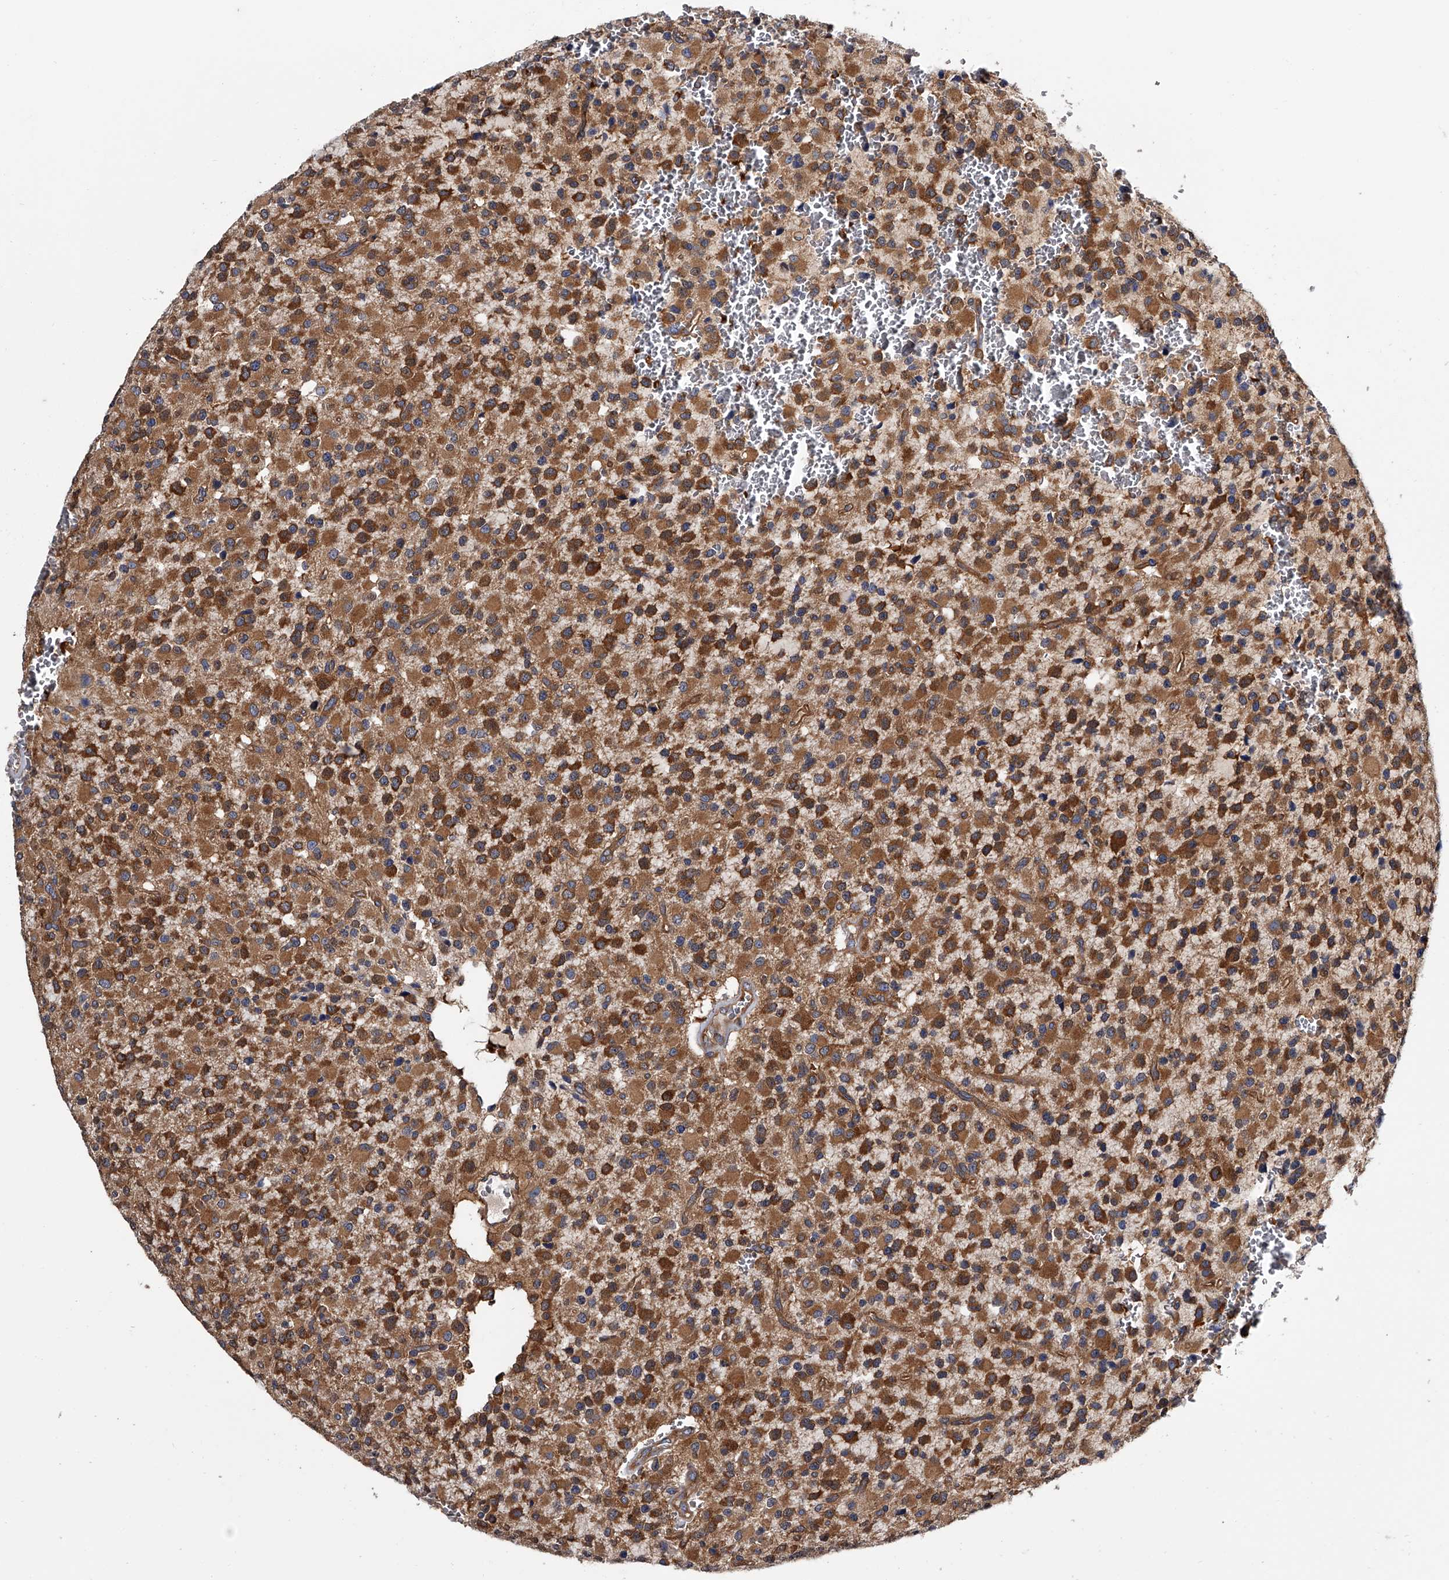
{"staining": {"intensity": "strong", "quantity": ">75%", "location": "cytoplasmic/membranous"}, "tissue": "glioma", "cell_type": "Tumor cells", "image_type": "cancer", "snomed": [{"axis": "morphology", "description": "Glioma, malignant, High grade"}, {"axis": "topography", "description": "Brain"}], "caption": "Brown immunohistochemical staining in glioma displays strong cytoplasmic/membranous expression in approximately >75% of tumor cells. (DAB = brown stain, brightfield microscopy at high magnification).", "gene": "GAPVD1", "patient": {"sex": "male", "age": 34}}